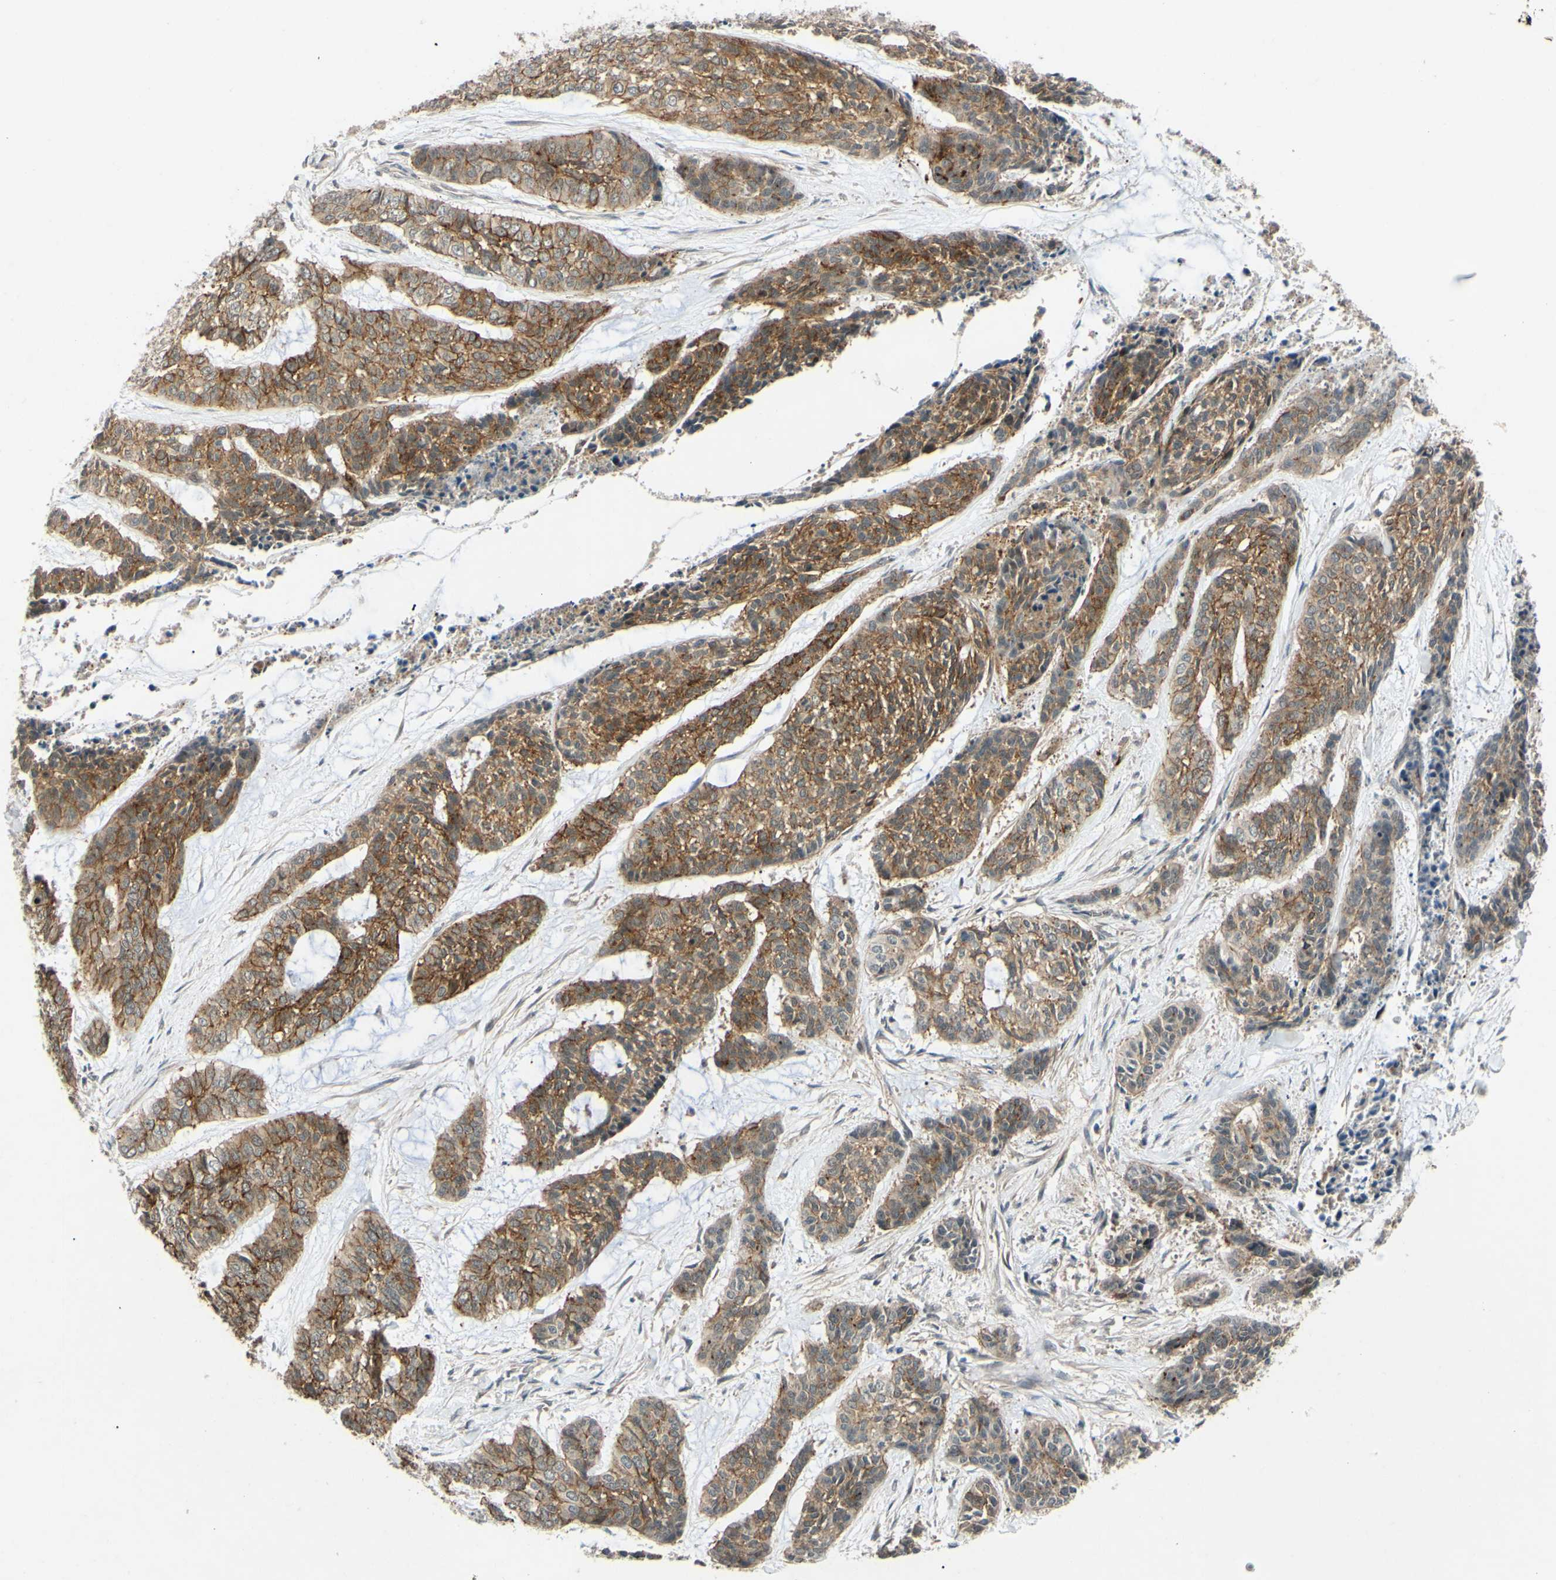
{"staining": {"intensity": "strong", "quantity": ">75%", "location": "cytoplasmic/membranous"}, "tissue": "skin cancer", "cell_type": "Tumor cells", "image_type": "cancer", "snomed": [{"axis": "morphology", "description": "Basal cell carcinoma"}, {"axis": "topography", "description": "Skin"}], "caption": "Strong cytoplasmic/membranous staining is appreciated in approximately >75% of tumor cells in skin cancer (basal cell carcinoma). (DAB = brown stain, brightfield microscopy at high magnification).", "gene": "ALK", "patient": {"sex": "female", "age": 64}}